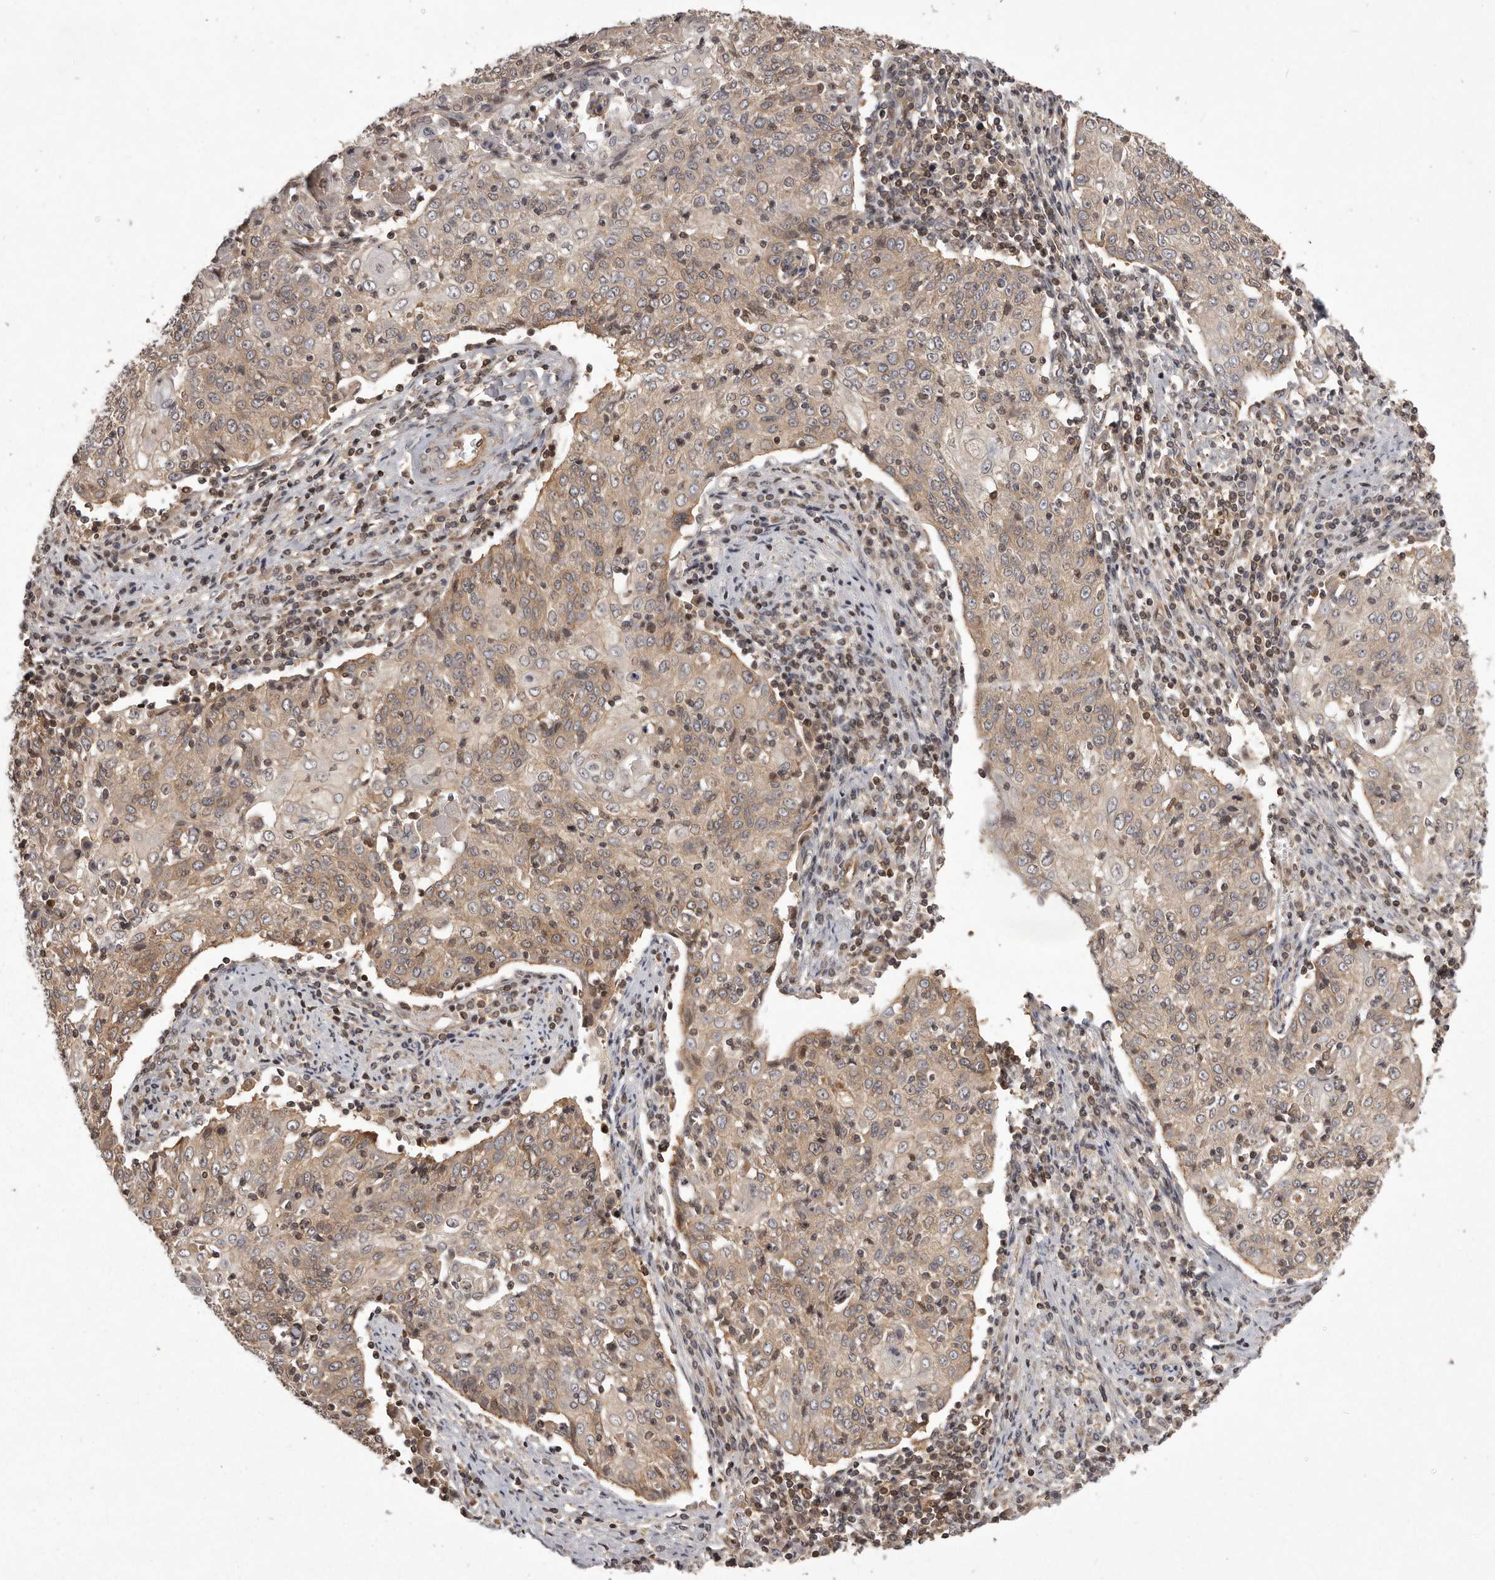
{"staining": {"intensity": "weak", "quantity": "25%-75%", "location": "cytoplasmic/membranous"}, "tissue": "cervical cancer", "cell_type": "Tumor cells", "image_type": "cancer", "snomed": [{"axis": "morphology", "description": "Squamous cell carcinoma, NOS"}, {"axis": "topography", "description": "Cervix"}], "caption": "Human cervical cancer (squamous cell carcinoma) stained with a brown dye shows weak cytoplasmic/membranous positive positivity in about 25%-75% of tumor cells.", "gene": "NFKBIA", "patient": {"sex": "female", "age": 48}}